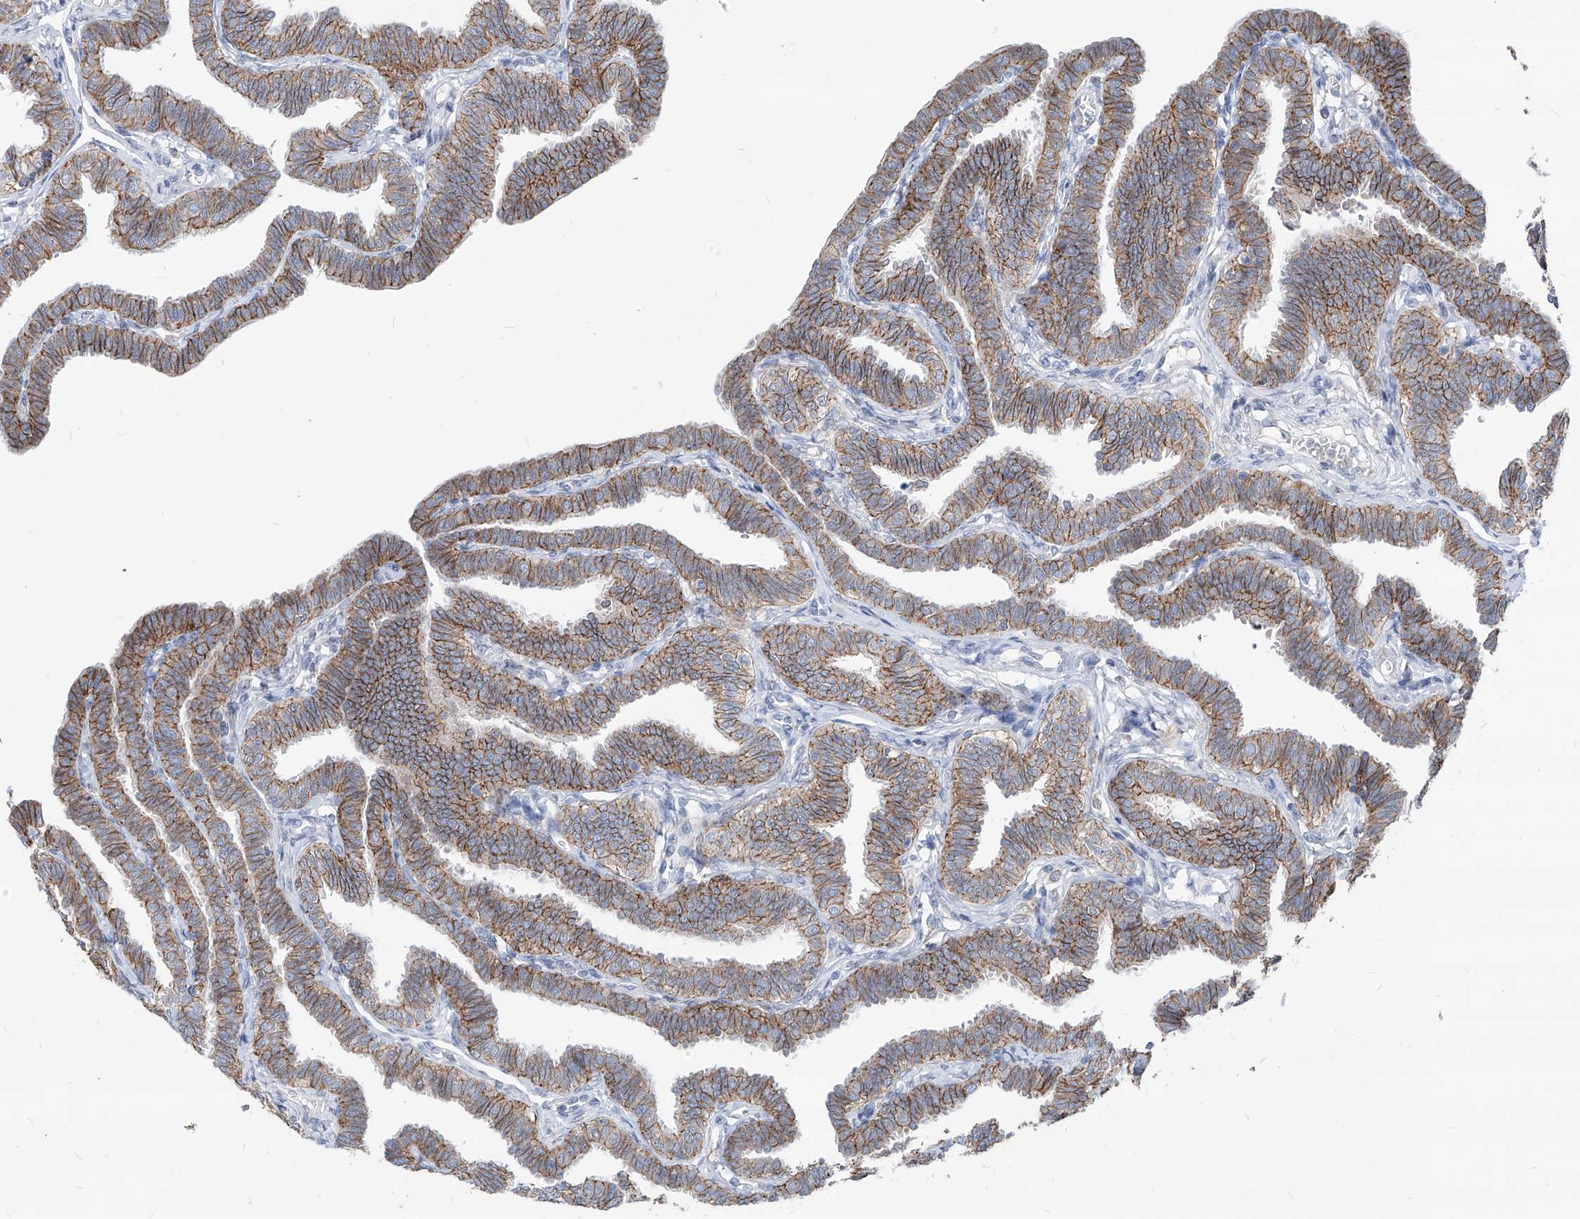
{"staining": {"intensity": "moderate", "quantity": ">75%", "location": "cytoplasmic/membranous"}, "tissue": "fallopian tube", "cell_type": "Glandular cells", "image_type": "normal", "snomed": [{"axis": "morphology", "description": "Normal tissue, NOS"}, {"axis": "topography", "description": "Fallopian tube"}, {"axis": "topography", "description": "Ovary"}], "caption": "Brown immunohistochemical staining in unremarkable human fallopian tube demonstrates moderate cytoplasmic/membranous positivity in approximately >75% of glandular cells. (IHC, brightfield microscopy, high magnification).", "gene": "AGPS", "patient": {"sex": "female", "age": 23}}